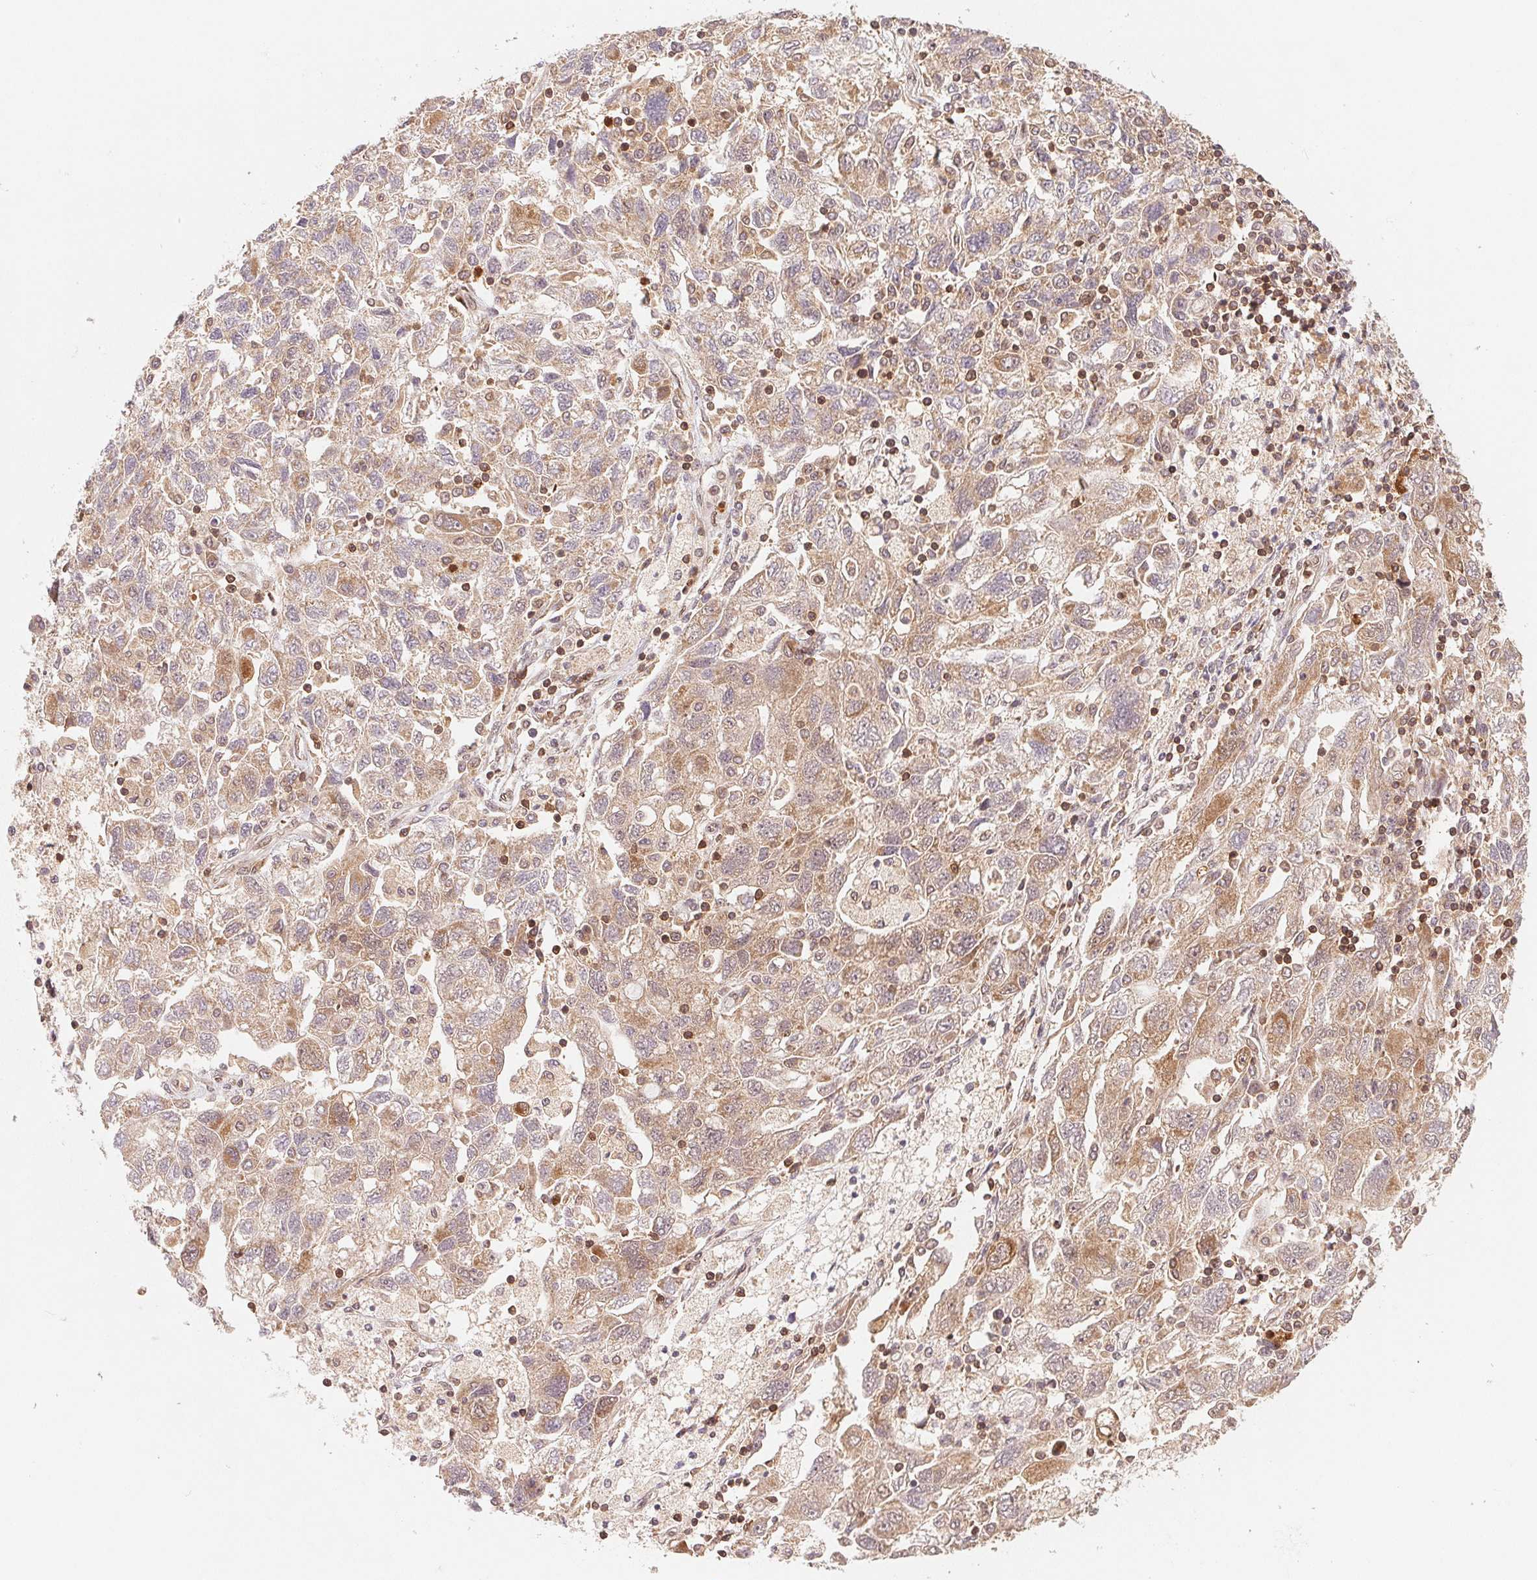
{"staining": {"intensity": "weak", "quantity": ">75%", "location": "cytoplasmic/membranous"}, "tissue": "ovarian cancer", "cell_type": "Tumor cells", "image_type": "cancer", "snomed": [{"axis": "morphology", "description": "Carcinoma, NOS"}, {"axis": "morphology", "description": "Cystadenocarcinoma, serous, NOS"}, {"axis": "topography", "description": "Ovary"}], "caption": "Protein expression analysis of ovarian cancer (carcinoma) demonstrates weak cytoplasmic/membranous positivity in about >75% of tumor cells.", "gene": "CCDC102B", "patient": {"sex": "female", "age": 69}}